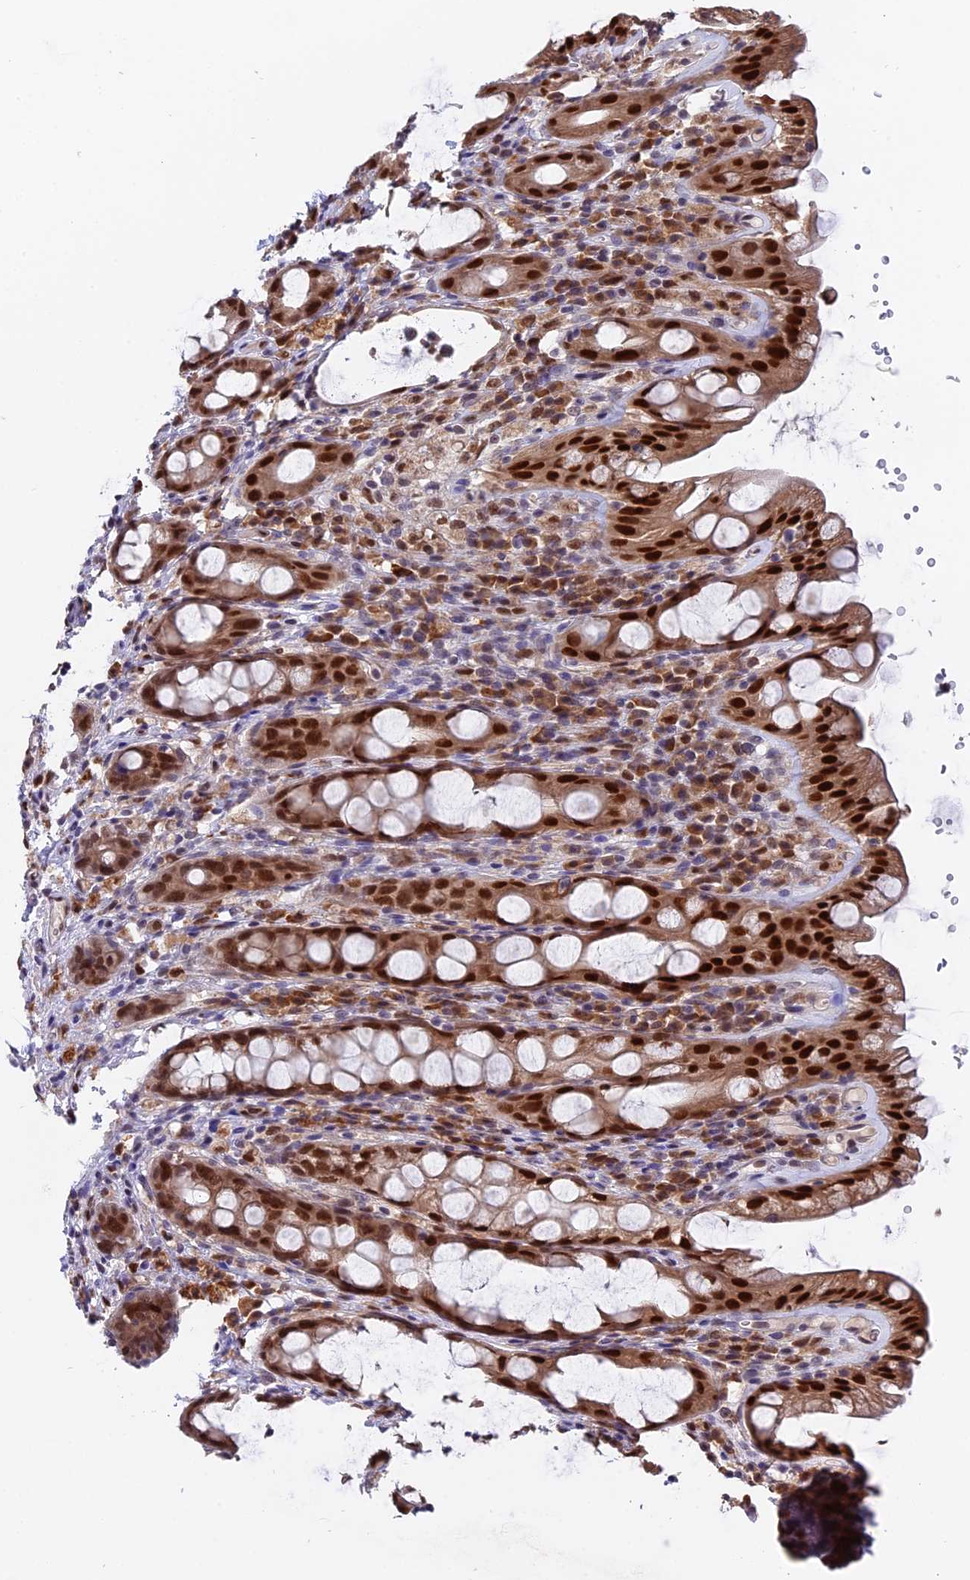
{"staining": {"intensity": "strong", "quantity": ">75%", "location": "nuclear"}, "tissue": "rectum", "cell_type": "Glandular cells", "image_type": "normal", "snomed": [{"axis": "morphology", "description": "Normal tissue, NOS"}, {"axis": "topography", "description": "Rectum"}], "caption": "Immunohistochemistry micrograph of normal rectum: human rectum stained using immunohistochemistry displays high levels of strong protein expression localized specifically in the nuclear of glandular cells, appearing as a nuclear brown color.", "gene": "FAM118B", "patient": {"sex": "male", "age": 44}}